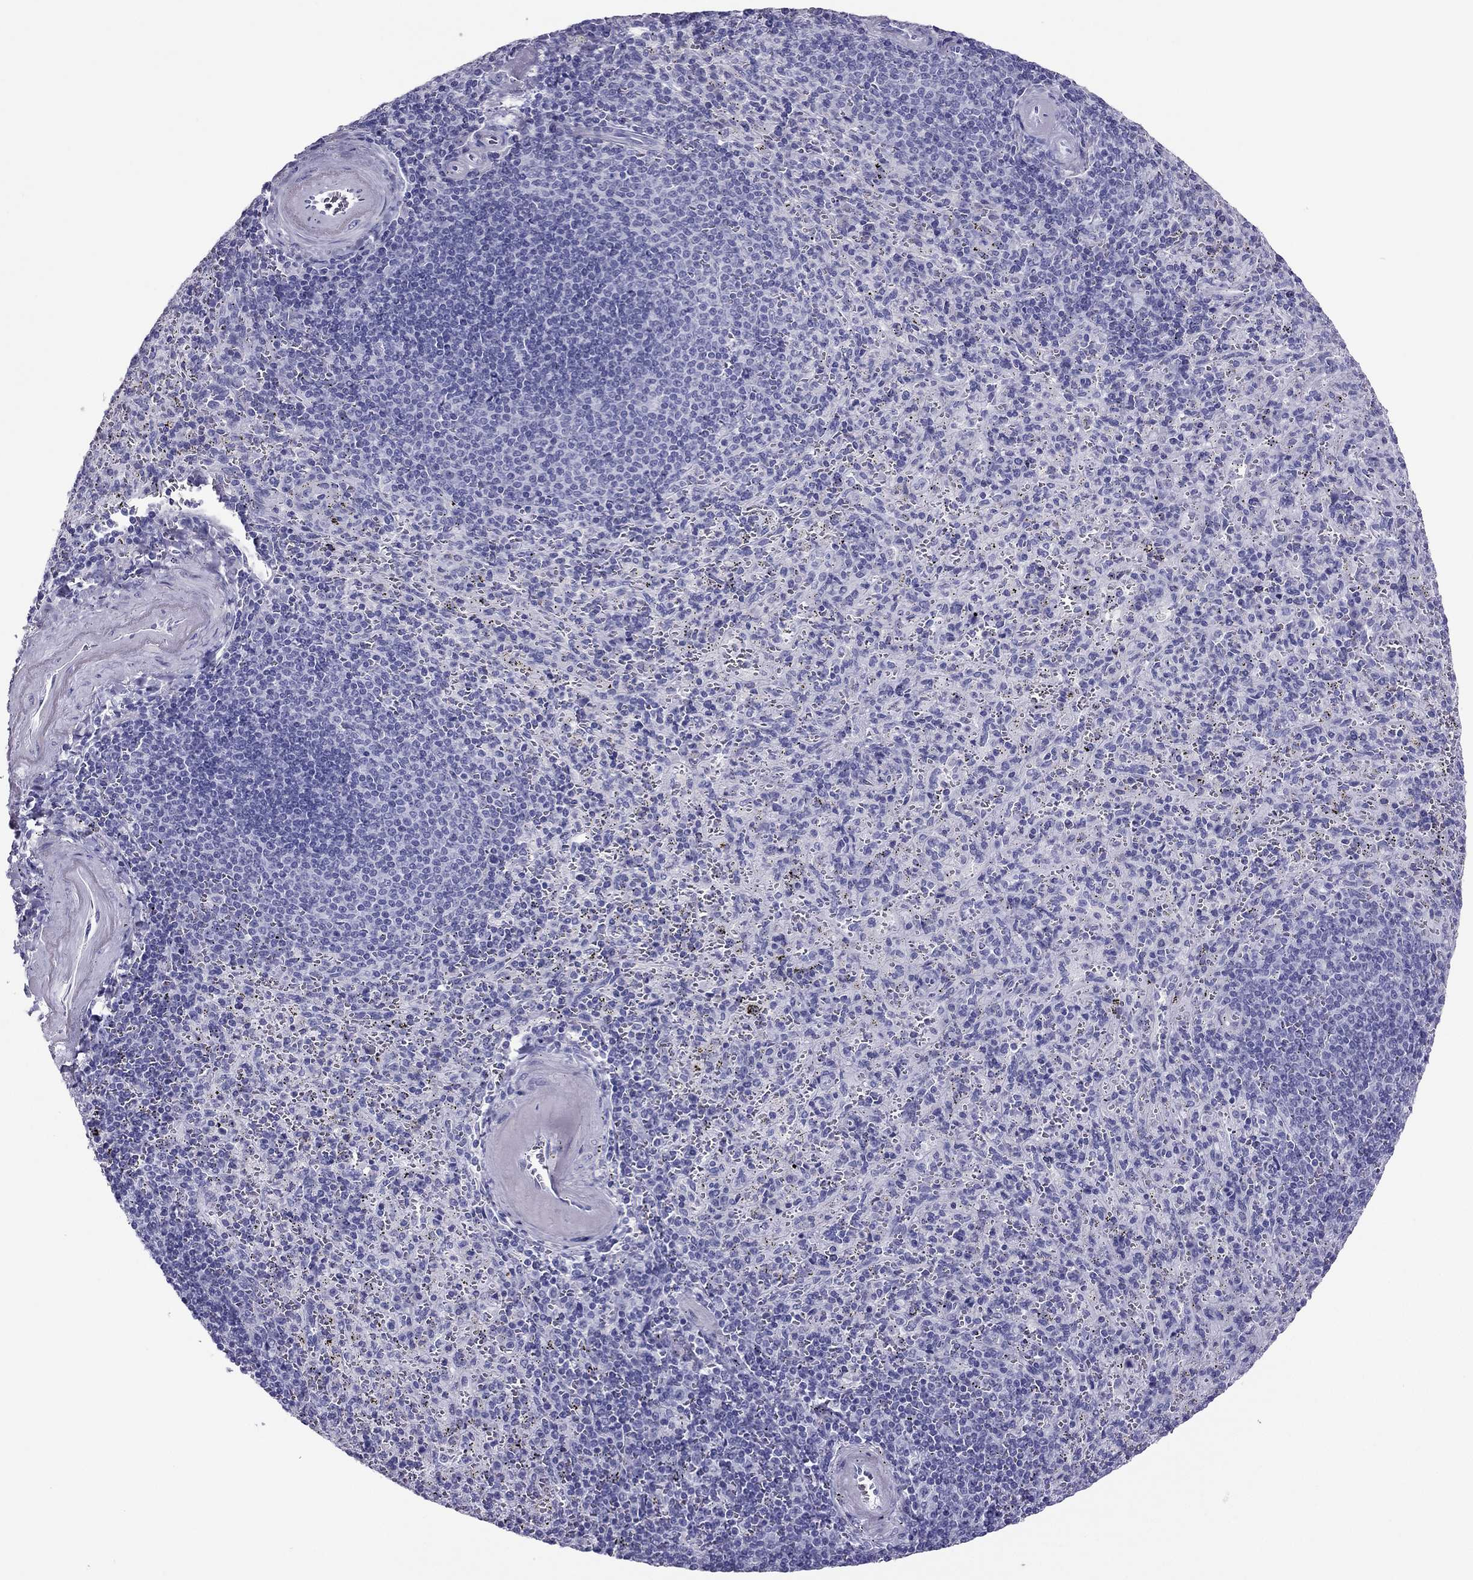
{"staining": {"intensity": "negative", "quantity": "none", "location": "none"}, "tissue": "spleen", "cell_type": "Cells in red pulp", "image_type": "normal", "snomed": [{"axis": "morphology", "description": "Normal tissue, NOS"}, {"axis": "topography", "description": "Spleen"}], "caption": "Immunohistochemistry image of benign spleen stained for a protein (brown), which reveals no expression in cells in red pulp. (IHC, brightfield microscopy, high magnification).", "gene": "PDE6A", "patient": {"sex": "male", "age": 57}}